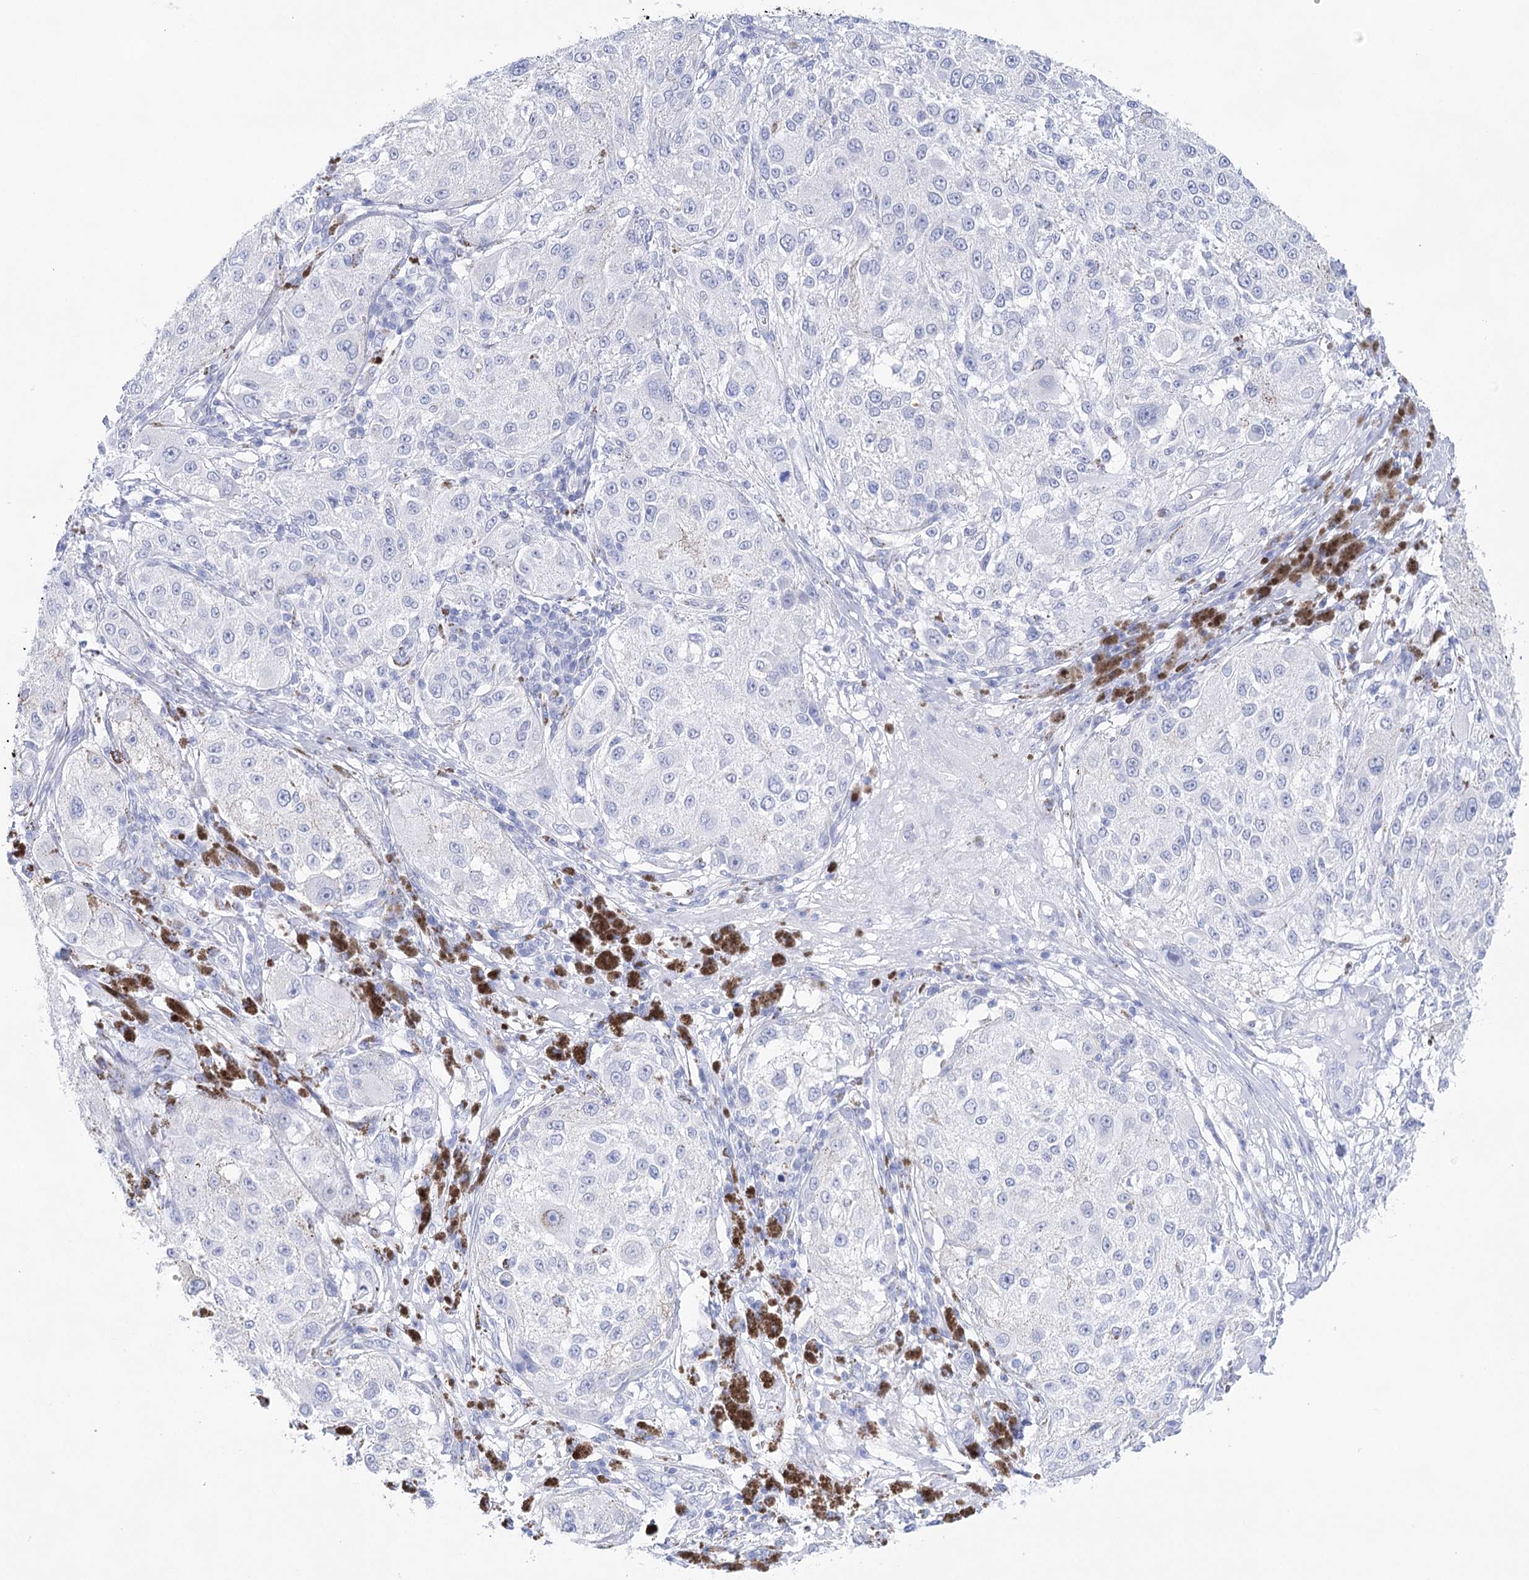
{"staining": {"intensity": "negative", "quantity": "none", "location": "none"}, "tissue": "melanoma", "cell_type": "Tumor cells", "image_type": "cancer", "snomed": [{"axis": "morphology", "description": "Necrosis, NOS"}, {"axis": "morphology", "description": "Malignant melanoma, NOS"}, {"axis": "topography", "description": "Skin"}], "caption": "There is no significant expression in tumor cells of malignant melanoma.", "gene": "LALBA", "patient": {"sex": "female", "age": 87}}